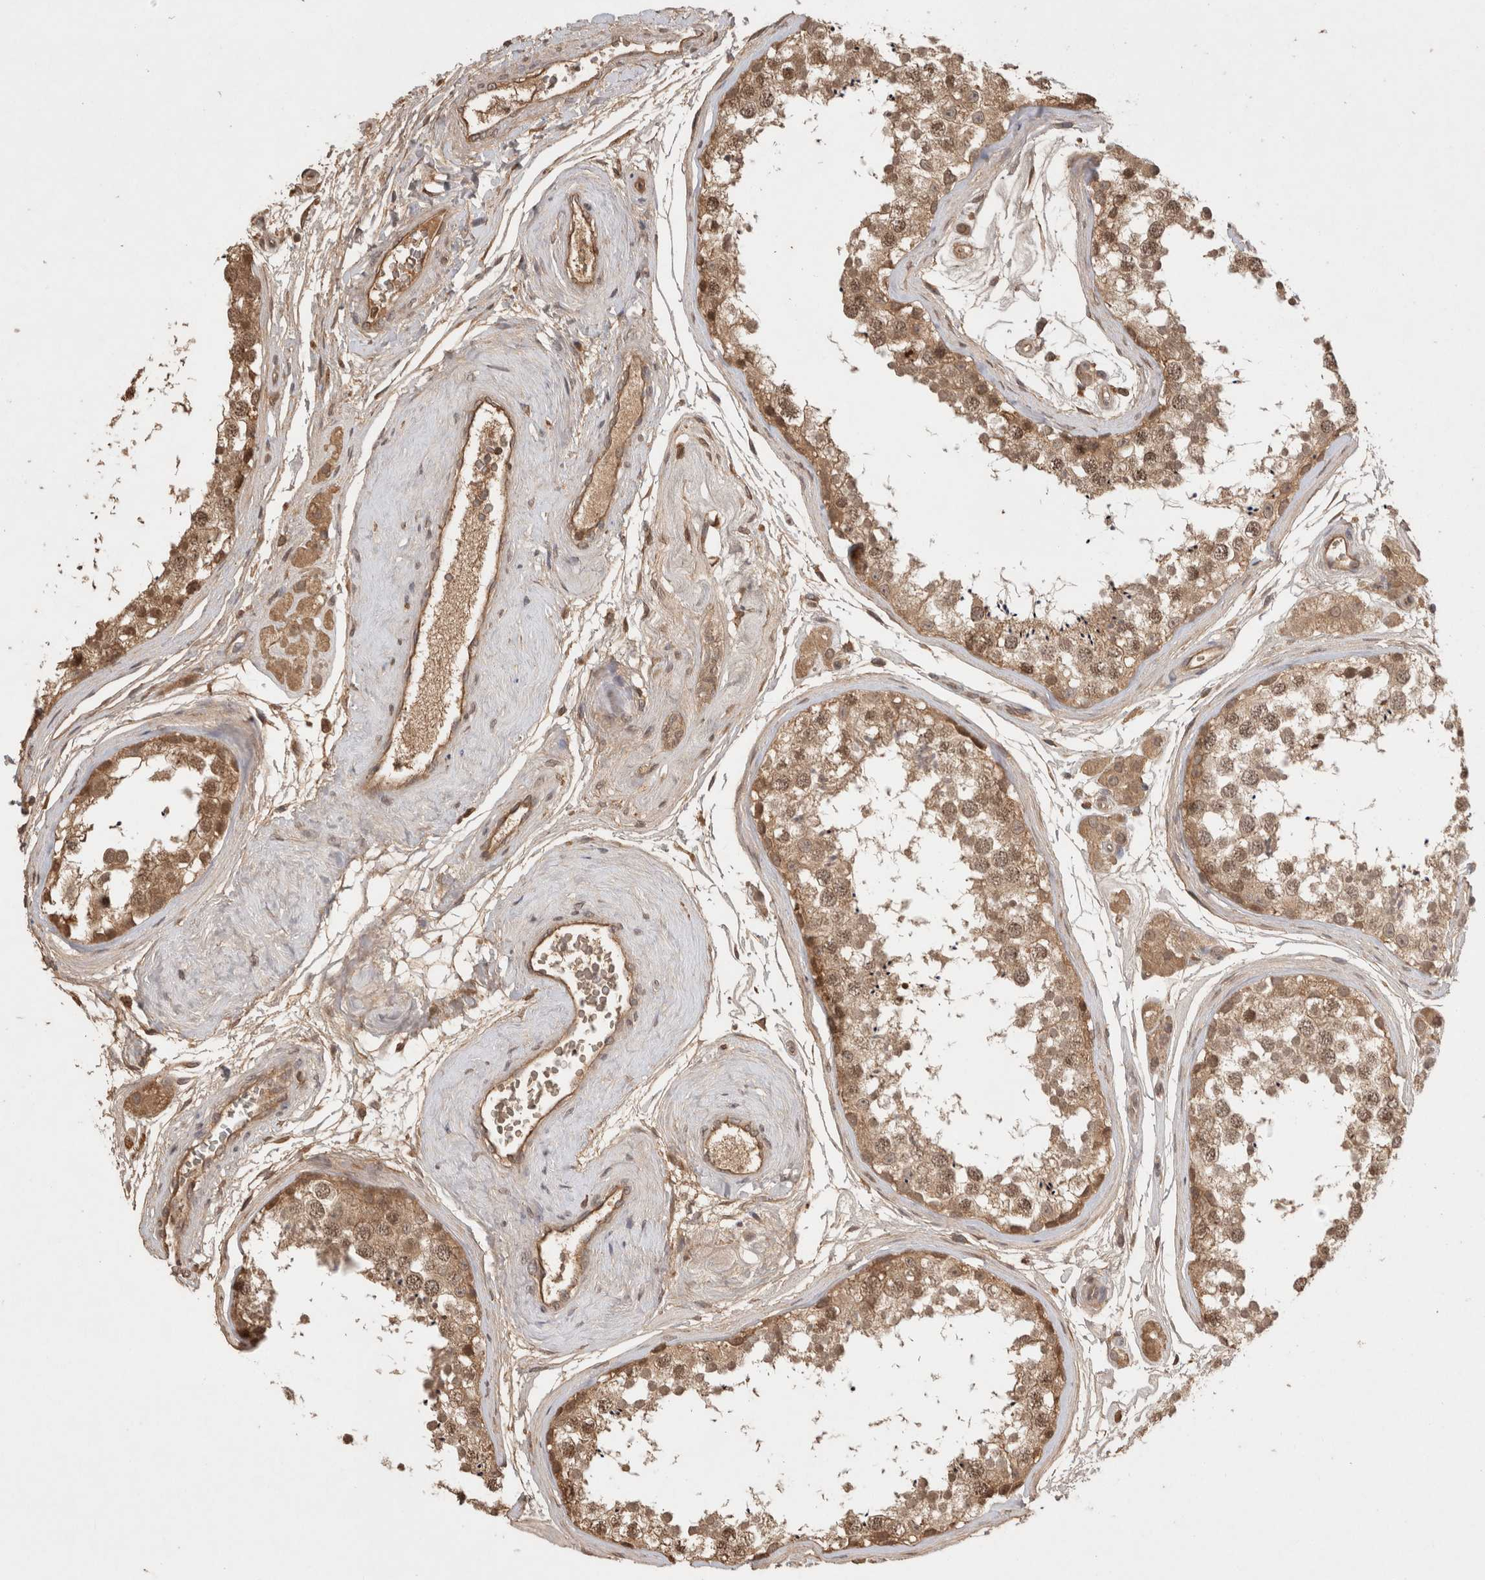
{"staining": {"intensity": "moderate", "quantity": ">75%", "location": "cytoplasmic/membranous,nuclear"}, "tissue": "testis", "cell_type": "Cells in seminiferous ducts", "image_type": "normal", "snomed": [{"axis": "morphology", "description": "Normal tissue, NOS"}, {"axis": "topography", "description": "Testis"}], "caption": "Testis stained for a protein reveals moderate cytoplasmic/membranous,nuclear positivity in cells in seminiferous ducts. The staining was performed using DAB to visualize the protein expression in brown, while the nuclei were stained in blue with hematoxylin (Magnification: 20x).", "gene": "PRMT3", "patient": {"sex": "male", "age": 56}}